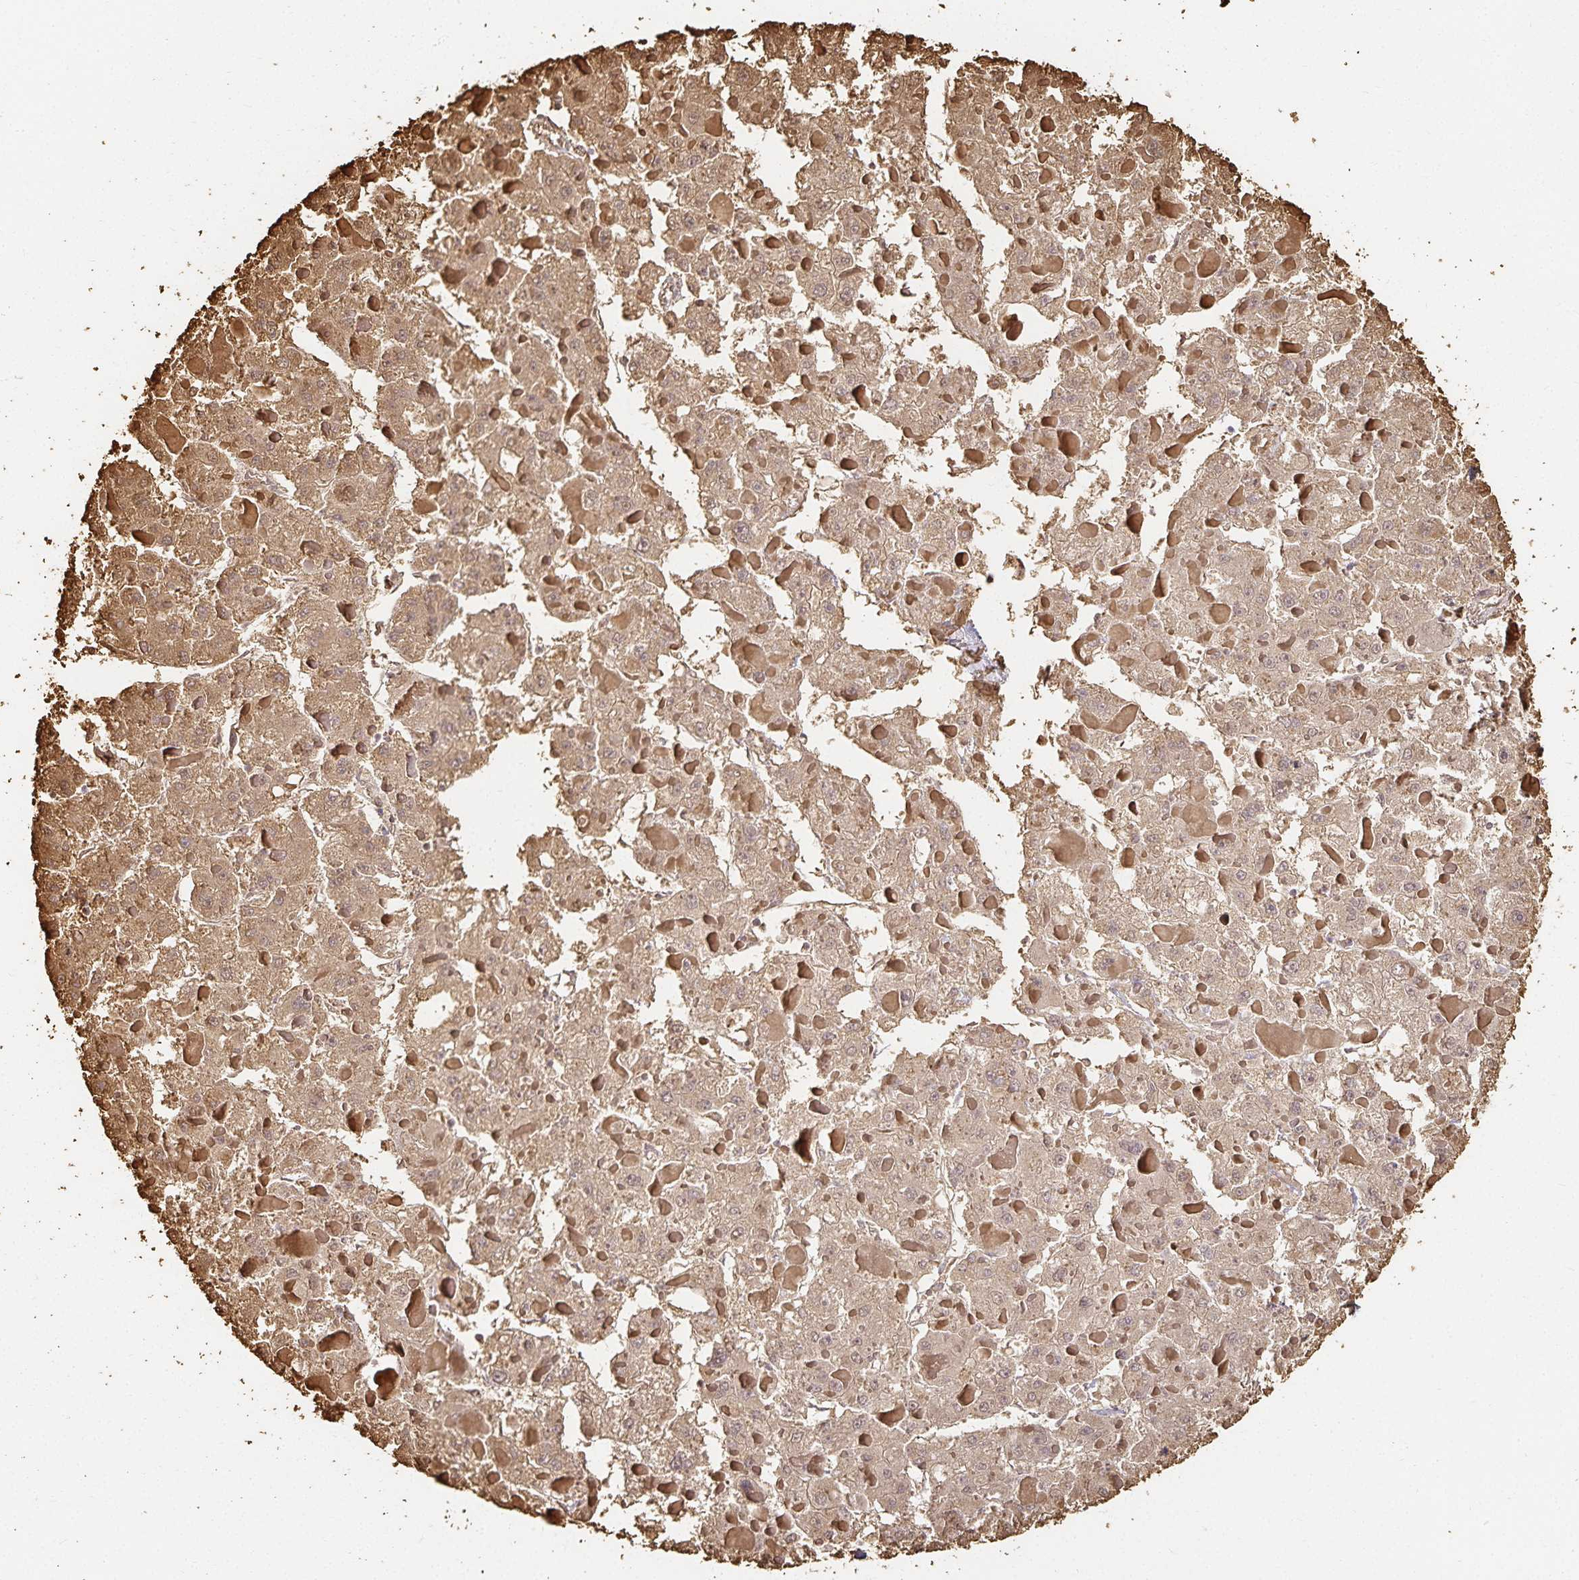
{"staining": {"intensity": "moderate", "quantity": ">75%", "location": "cytoplasmic/membranous"}, "tissue": "liver cancer", "cell_type": "Tumor cells", "image_type": "cancer", "snomed": [{"axis": "morphology", "description": "Carcinoma, Hepatocellular, NOS"}, {"axis": "topography", "description": "Liver"}], "caption": "Hepatocellular carcinoma (liver) was stained to show a protein in brown. There is medium levels of moderate cytoplasmic/membranous positivity in approximately >75% of tumor cells. Using DAB (3,3'-diaminobenzidine) (brown) and hematoxylin (blue) stains, captured at high magnification using brightfield microscopy.", "gene": "GP2", "patient": {"sex": "female", "age": 73}}